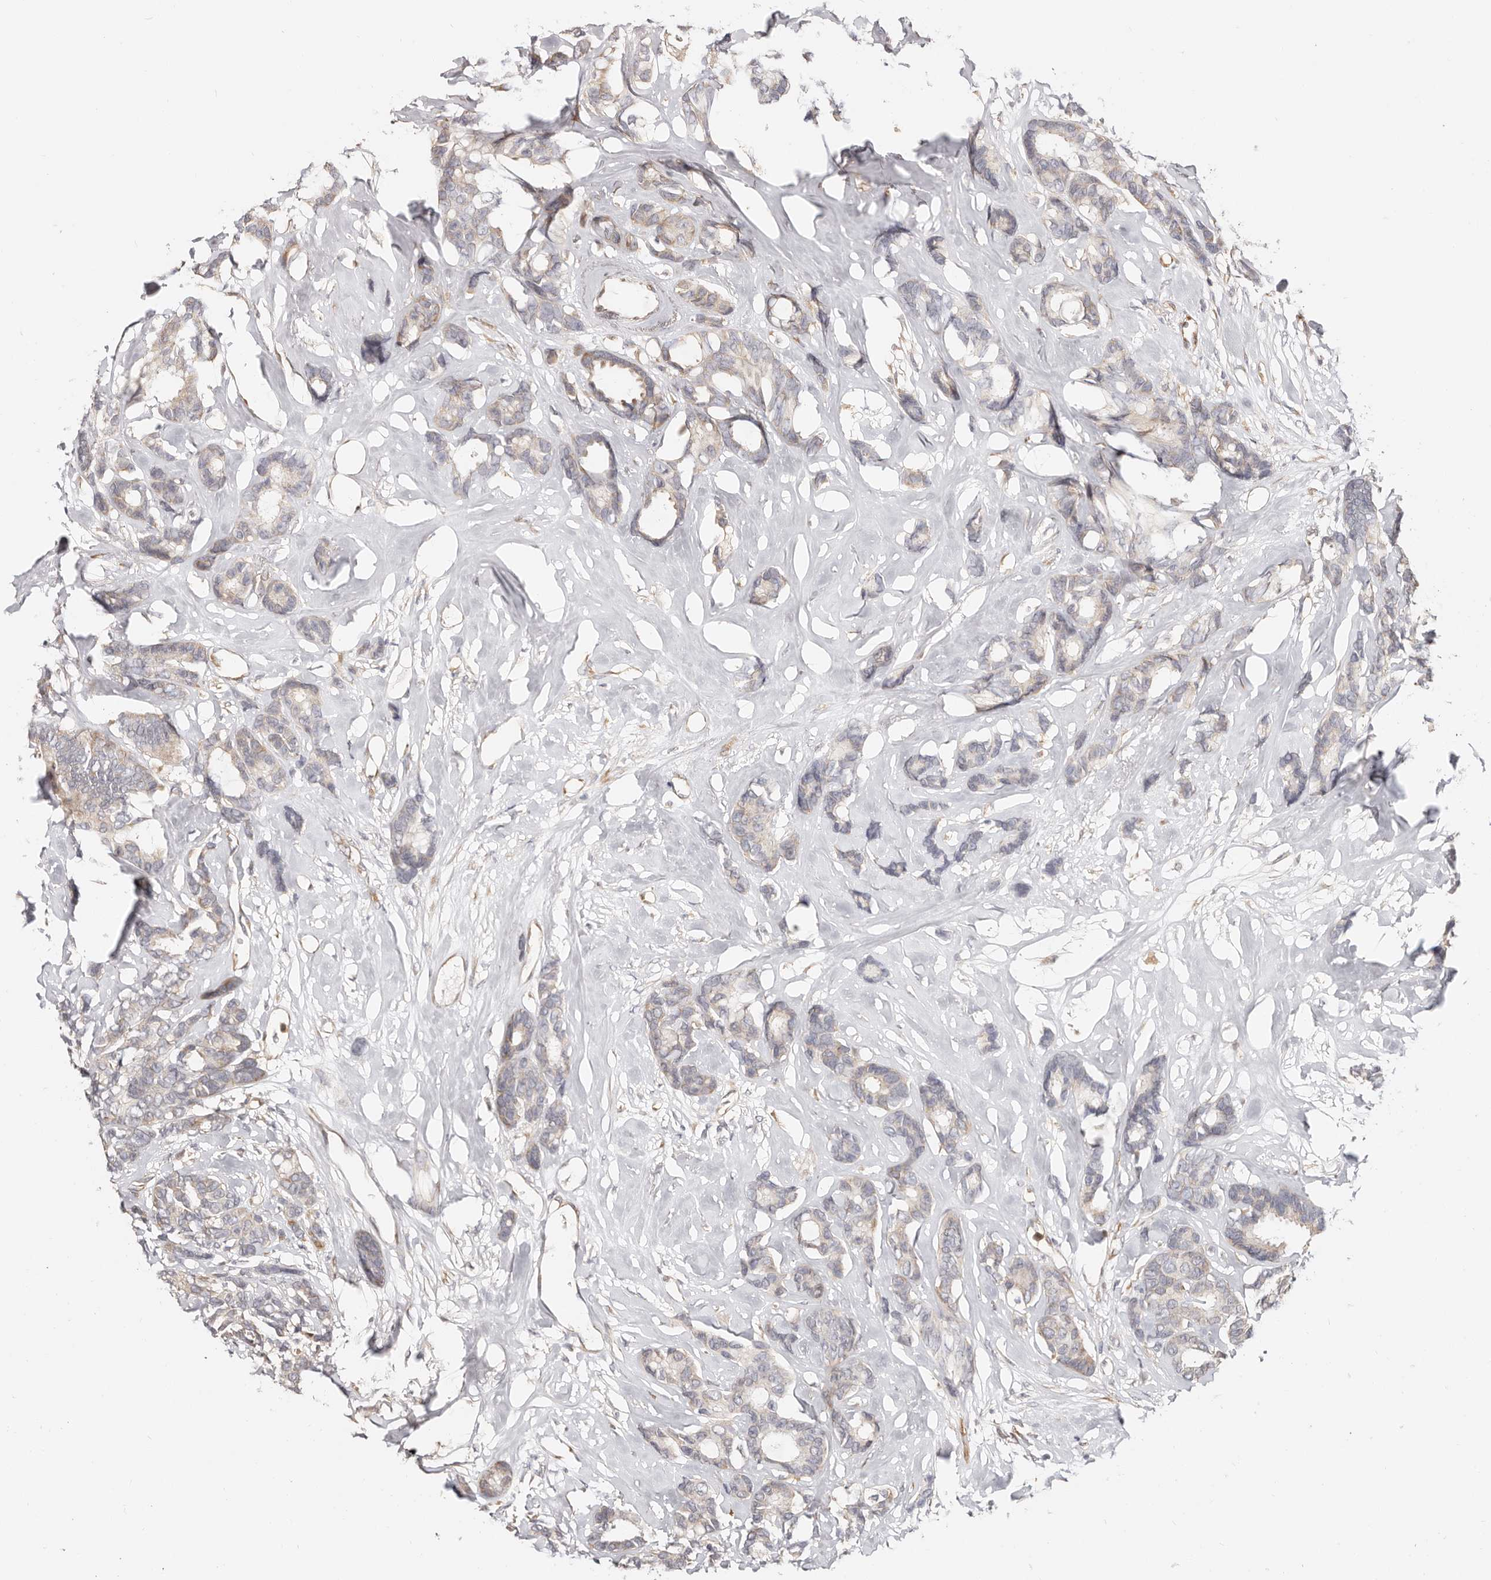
{"staining": {"intensity": "weak", "quantity": "<25%", "location": "cytoplasmic/membranous"}, "tissue": "breast cancer", "cell_type": "Tumor cells", "image_type": "cancer", "snomed": [{"axis": "morphology", "description": "Duct carcinoma"}, {"axis": "topography", "description": "Breast"}], "caption": "There is no significant expression in tumor cells of breast cancer. (DAB (3,3'-diaminobenzidine) IHC visualized using brightfield microscopy, high magnification).", "gene": "BCL2L15", "patient": {"sex": "female", "age": 87}}